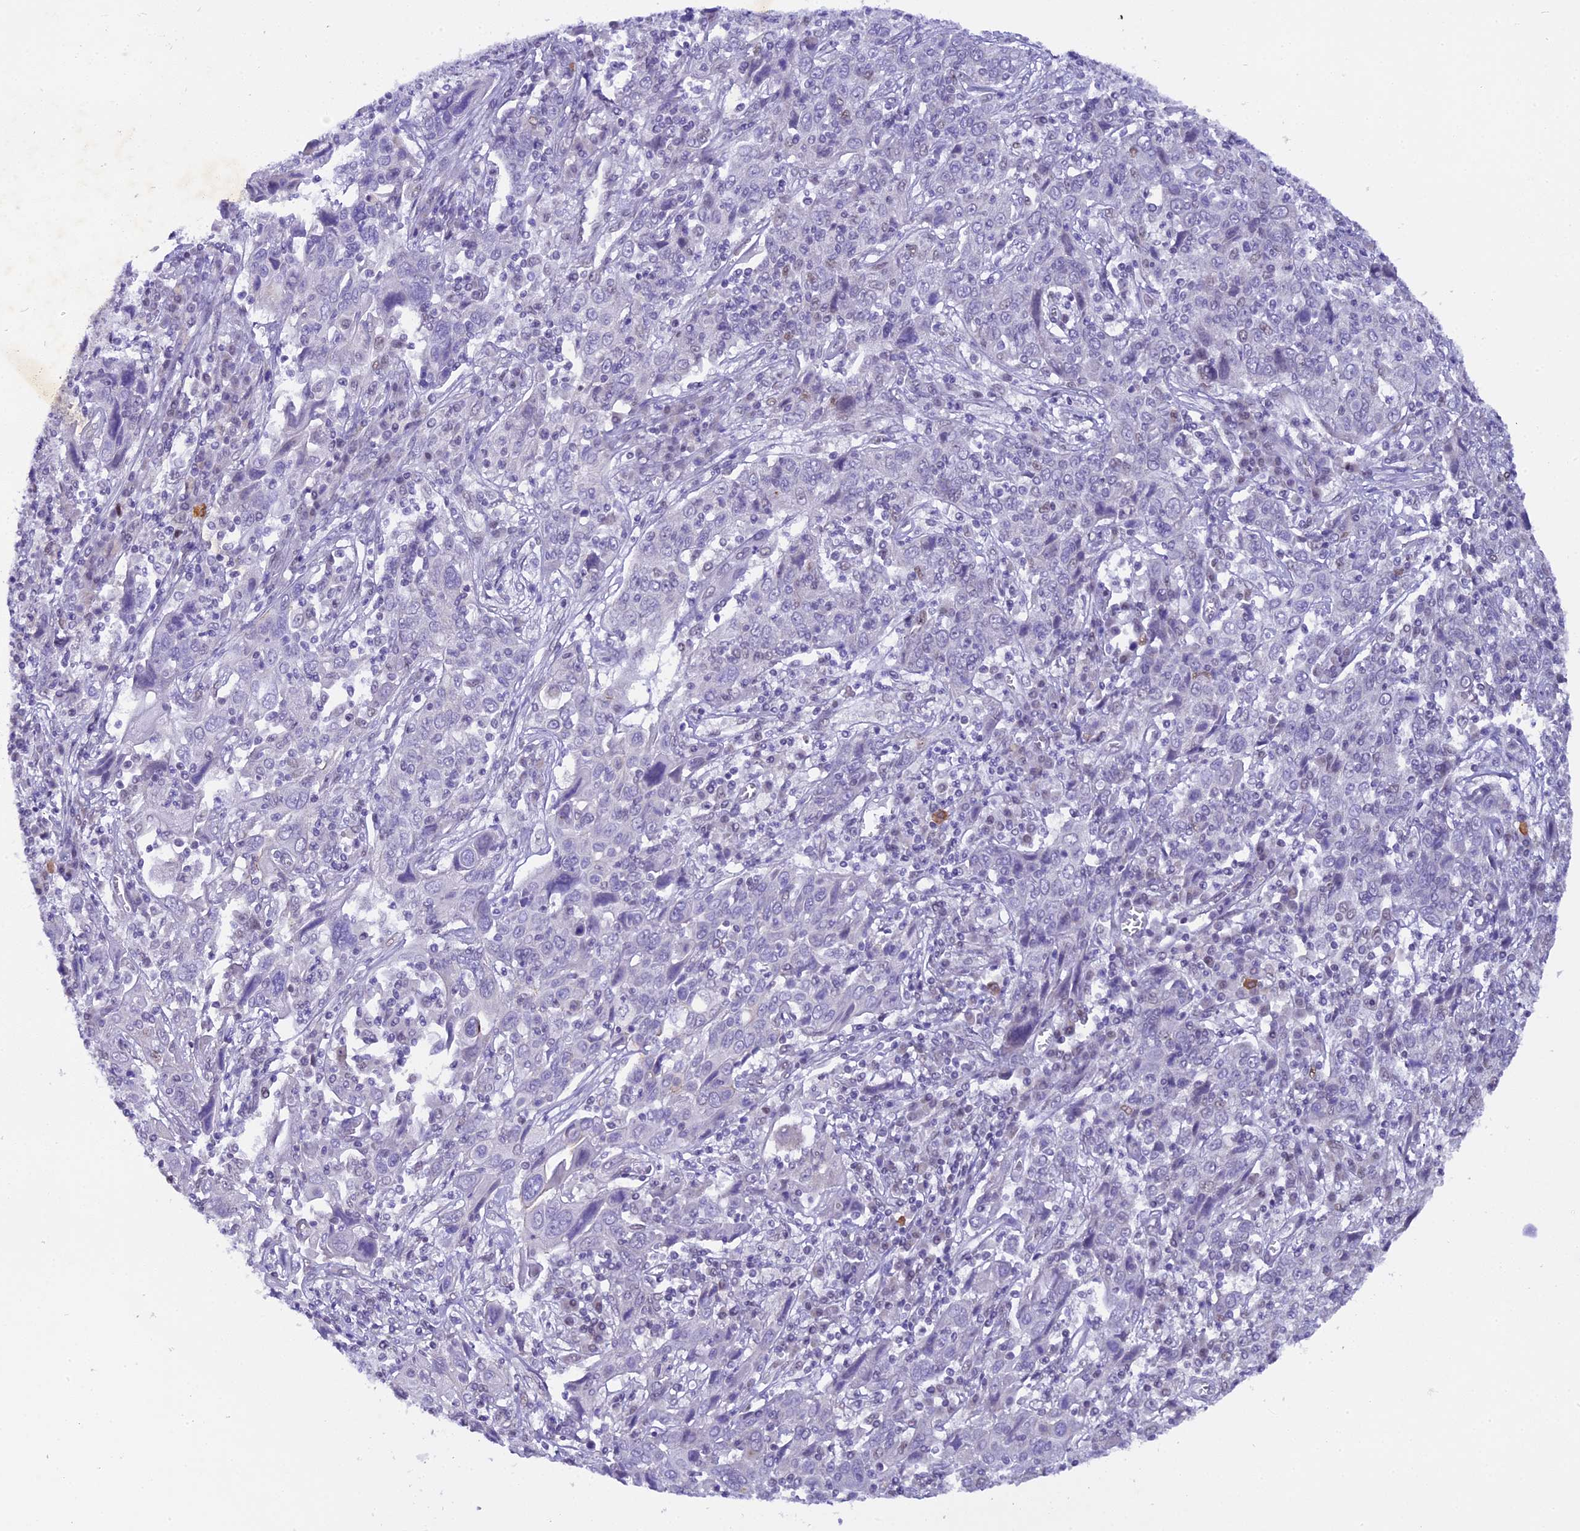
{"staining": {"intensity": "negative", "quantity": "none", "location": "none"}, "tissue": "cervical cancer", "cell_type": "Tumor cells", "image_type": "cancer", "snomed": [{"axis": "morphology", "description": "Squamous cell carcinoma, NOS"}, {"axis": "topography", "description": "Cervix"}], "caption": "An IHC image of cervical cancer (squamous cell carcinoma) is shown. There is no staining in tumor cells of cervical cancer (squamous cell carcinoma).", "gene": "OSGEP", "patient": {"sex": "female", "age": 46}}